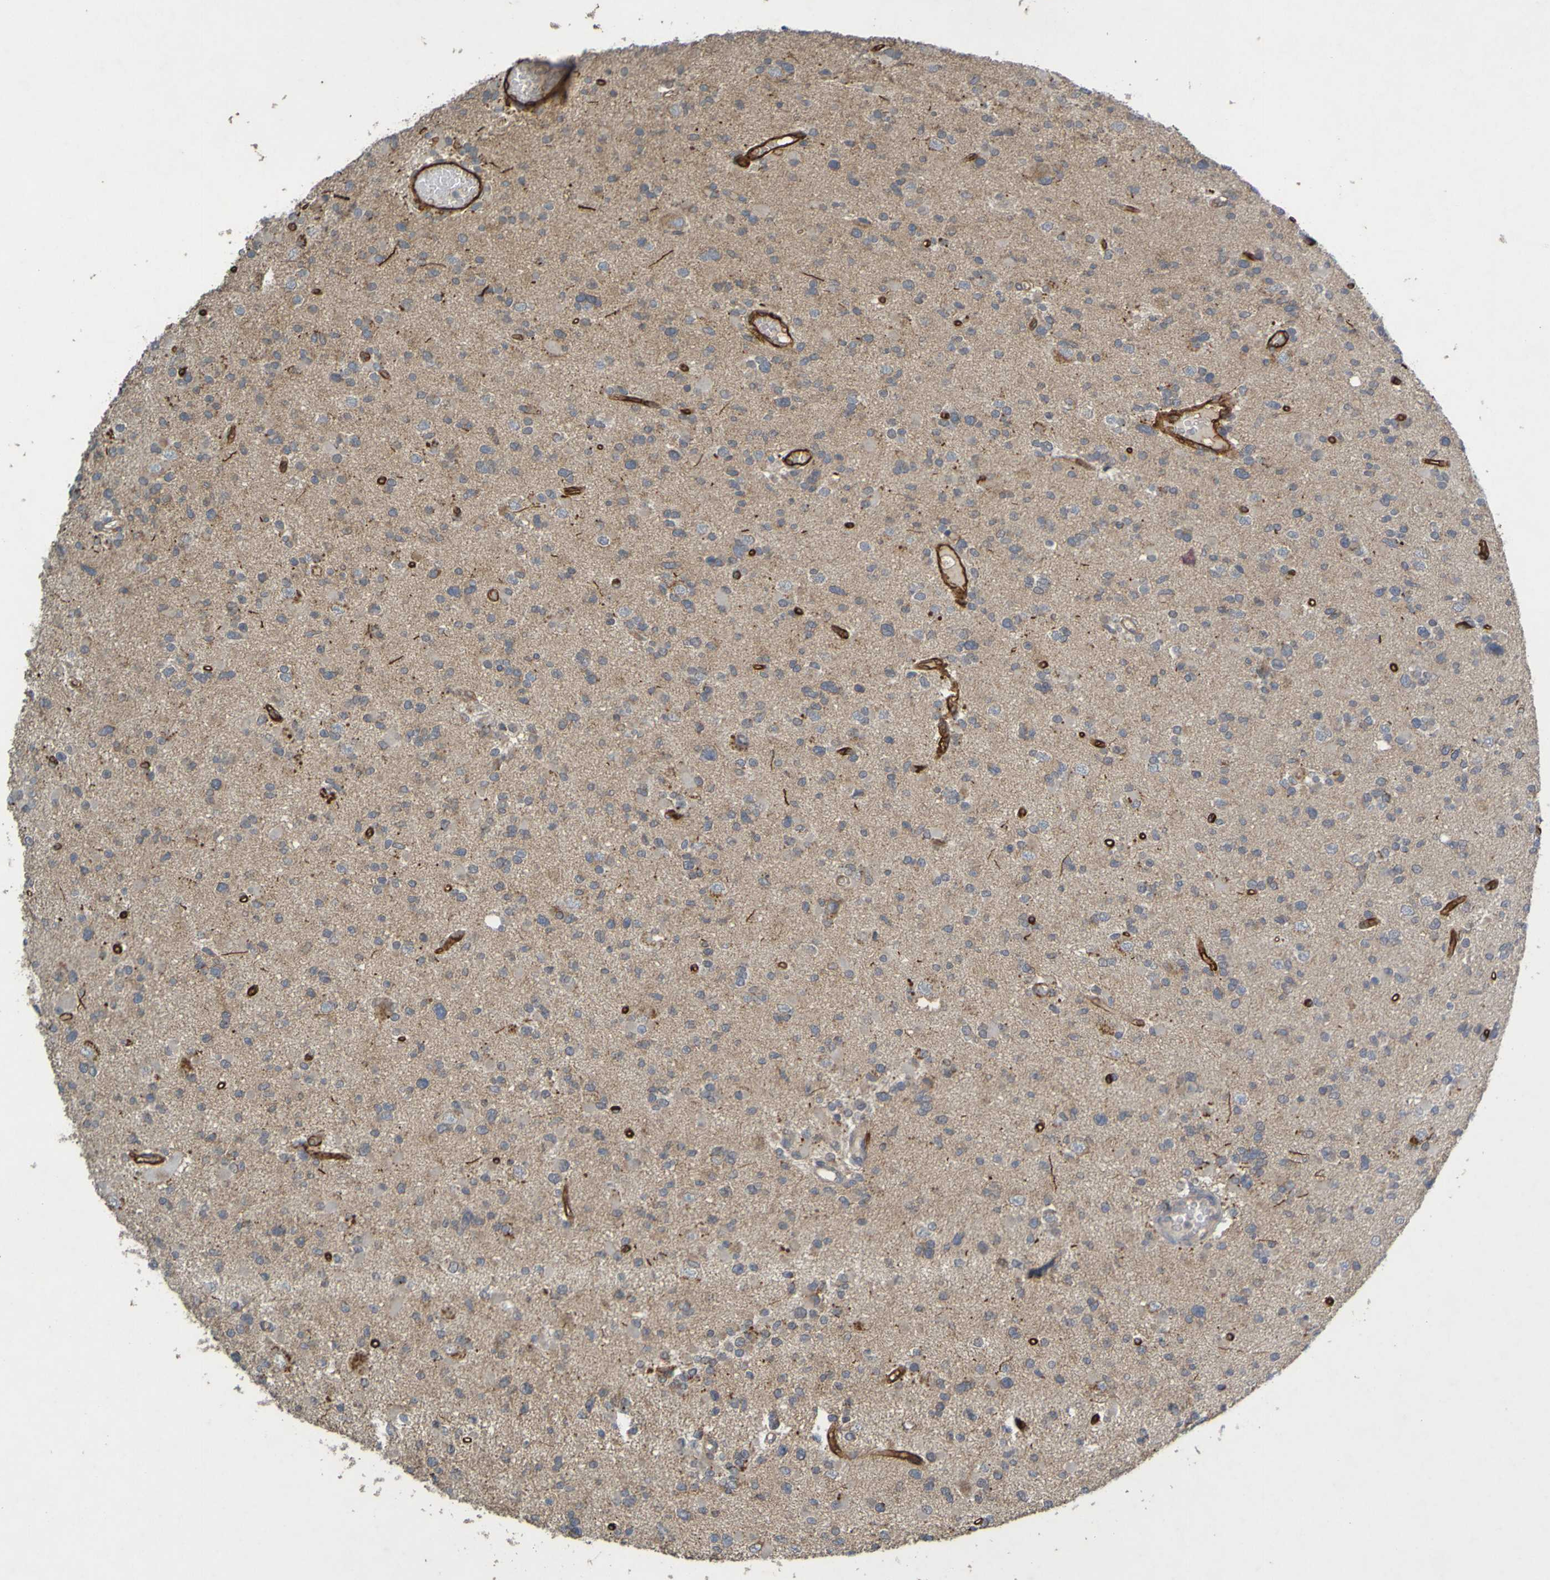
{"staining": {"intensity": "negative", "quantity": "none", "location": "none"}, "tissue": "glioma", "cell_type": "Tumor cells", "image_type": "cancer", "snomed": [{"axis": "morphology", "description": "Glioma, malignant, Low grade"}, {"axis": "topography", "description": "Brain"}], "caption": "A histopathology image of human malignant glioma (low-grade) is negative for staining in tumor cells. (IHC, brightfield microscopy, high magnification).", "gene": "B3GAT2", "patient": {"sex": "female", "age": 22}}